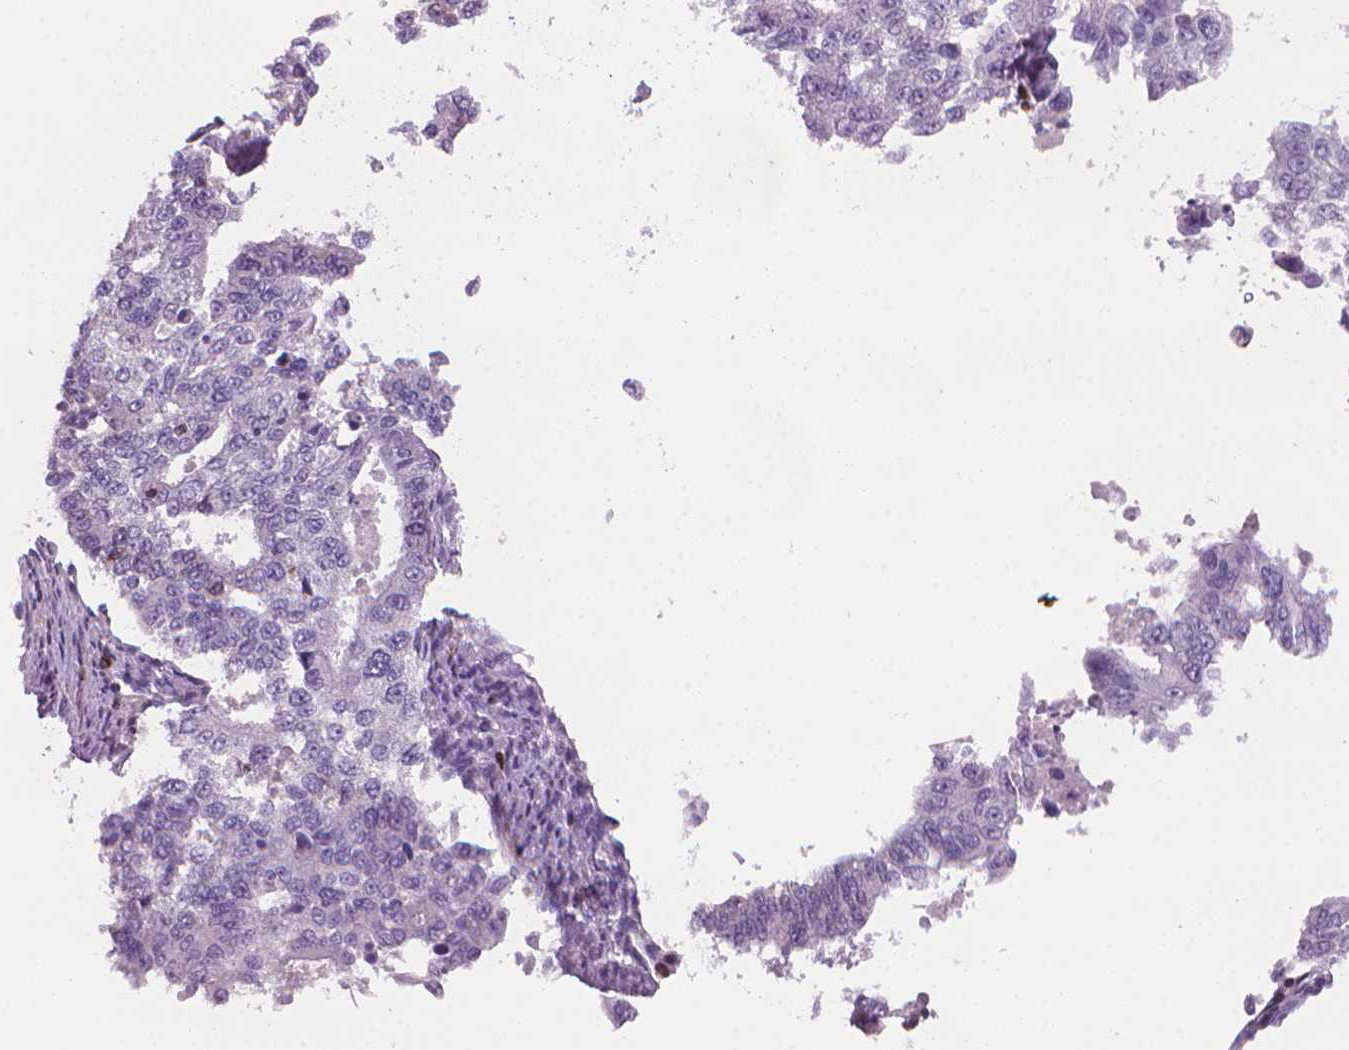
{"staining": {"intensity": "negative", "quantity": "none", "location": "none"}, "tissue": "endometrial cancer", "cell_type": "Tumor cells", "image_type": "cancer", "snomed": [{"axis": "morphology", "description": "Adenocarcinoma, NOS"}, {"axis": "topography", "description": "Uterus"}], "caption": "Tumor cells are negative for brown protein staining in endometrial cancer.", "gene": "BCL2", "patient": {"sex": "female", "age": 59}}